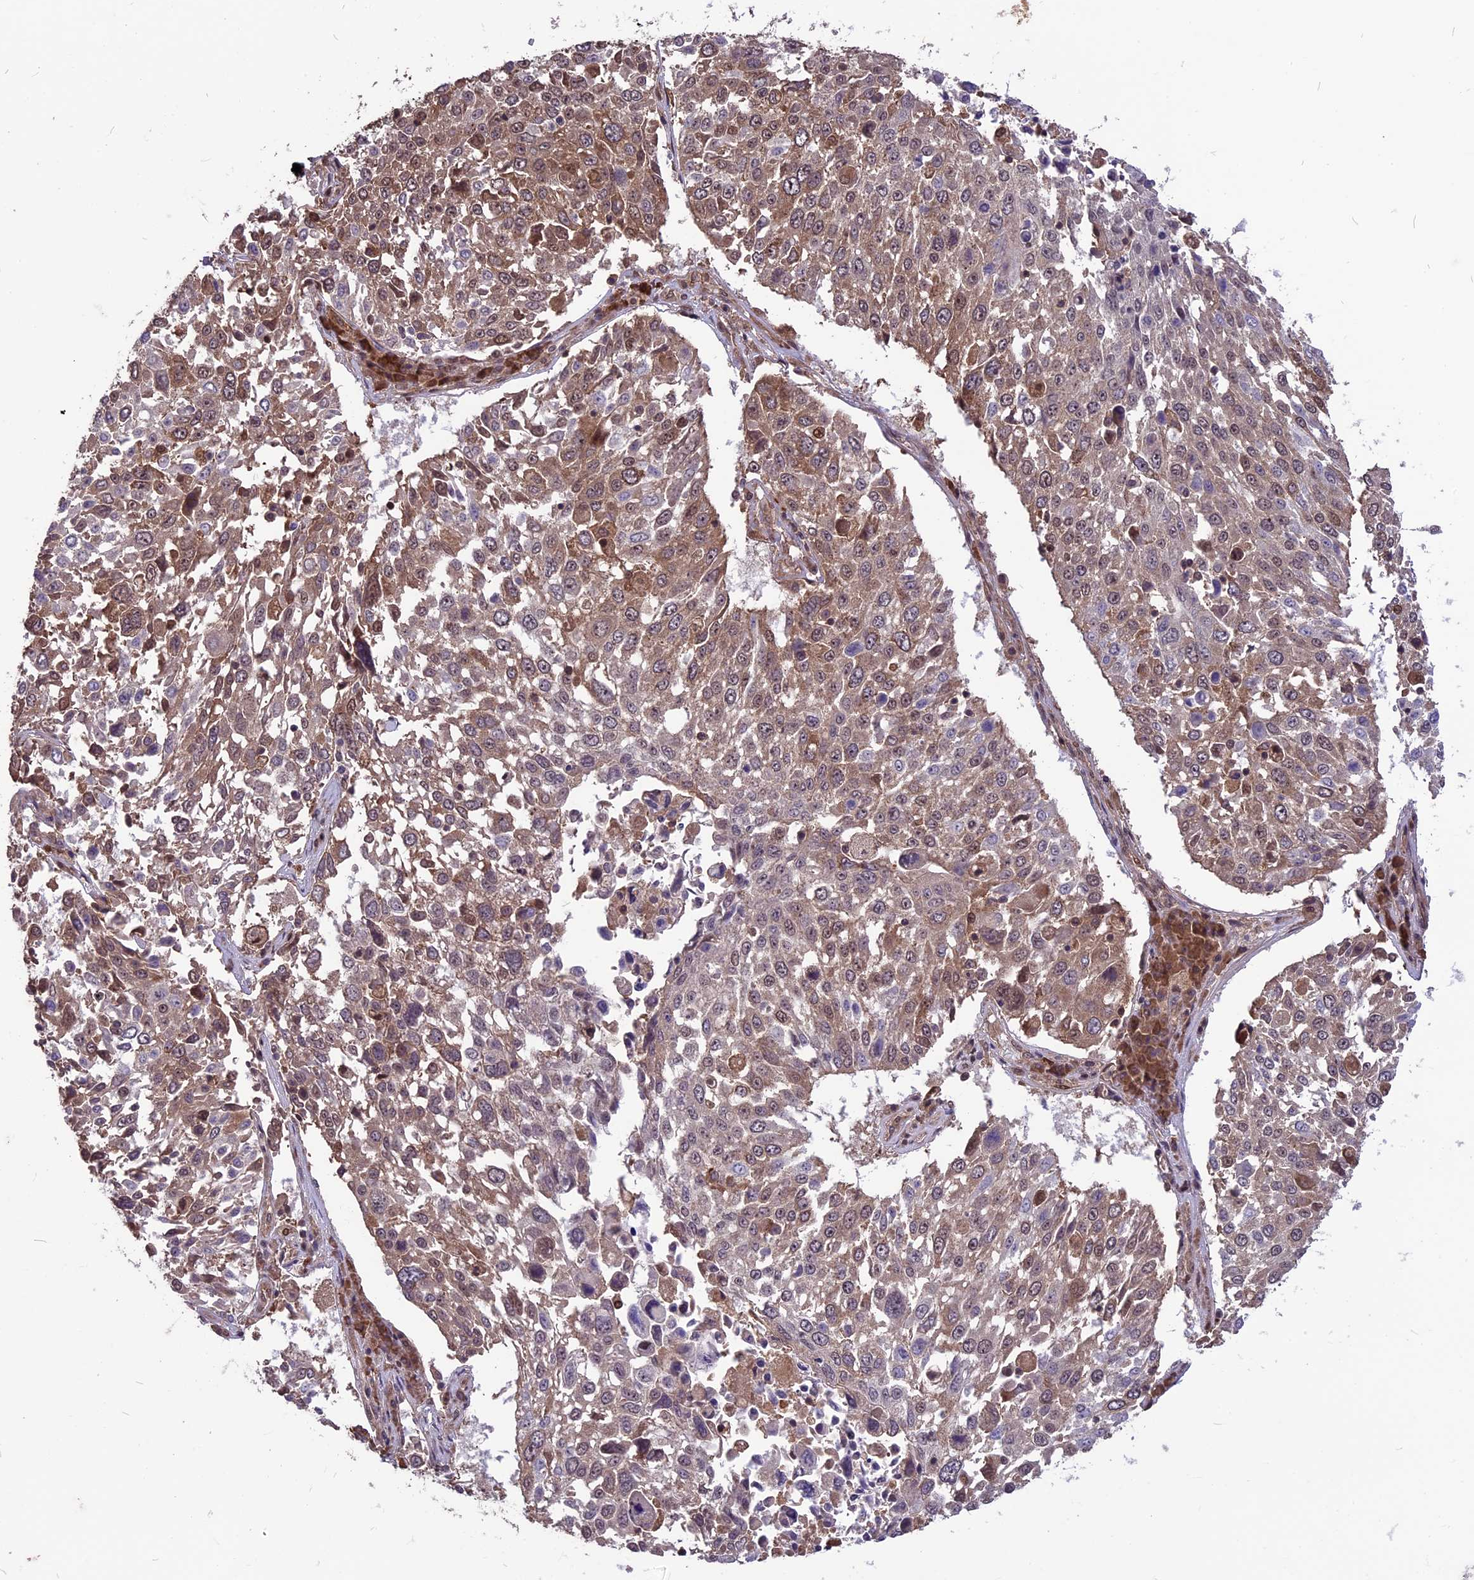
{"staining": {"intensity": "moderate", "quantity": ">75%", "location": "cytoplasmic/membranous"}, "tissue": "lung cancer", "cell_type": "Tumor cells", "image_type": "cancer", "snomed": [{"axis": "morphology", "description": "Squamous cell carcinoma, NOS"}, {"axis": "topography", "description": "Lung"}], "caption": "A brown stain shows moderate cytoplasmic/membranous expression of a protein in human lung cancer tumor cells. The staining is performed using DAB (3,3'-diaminobenzidine) brown chromogen to label protein expression. The nuclei are counter-stained blue using hematoxylin.", "gene": "ZNF598", "patient": {"sex": "male", "age": 65}}